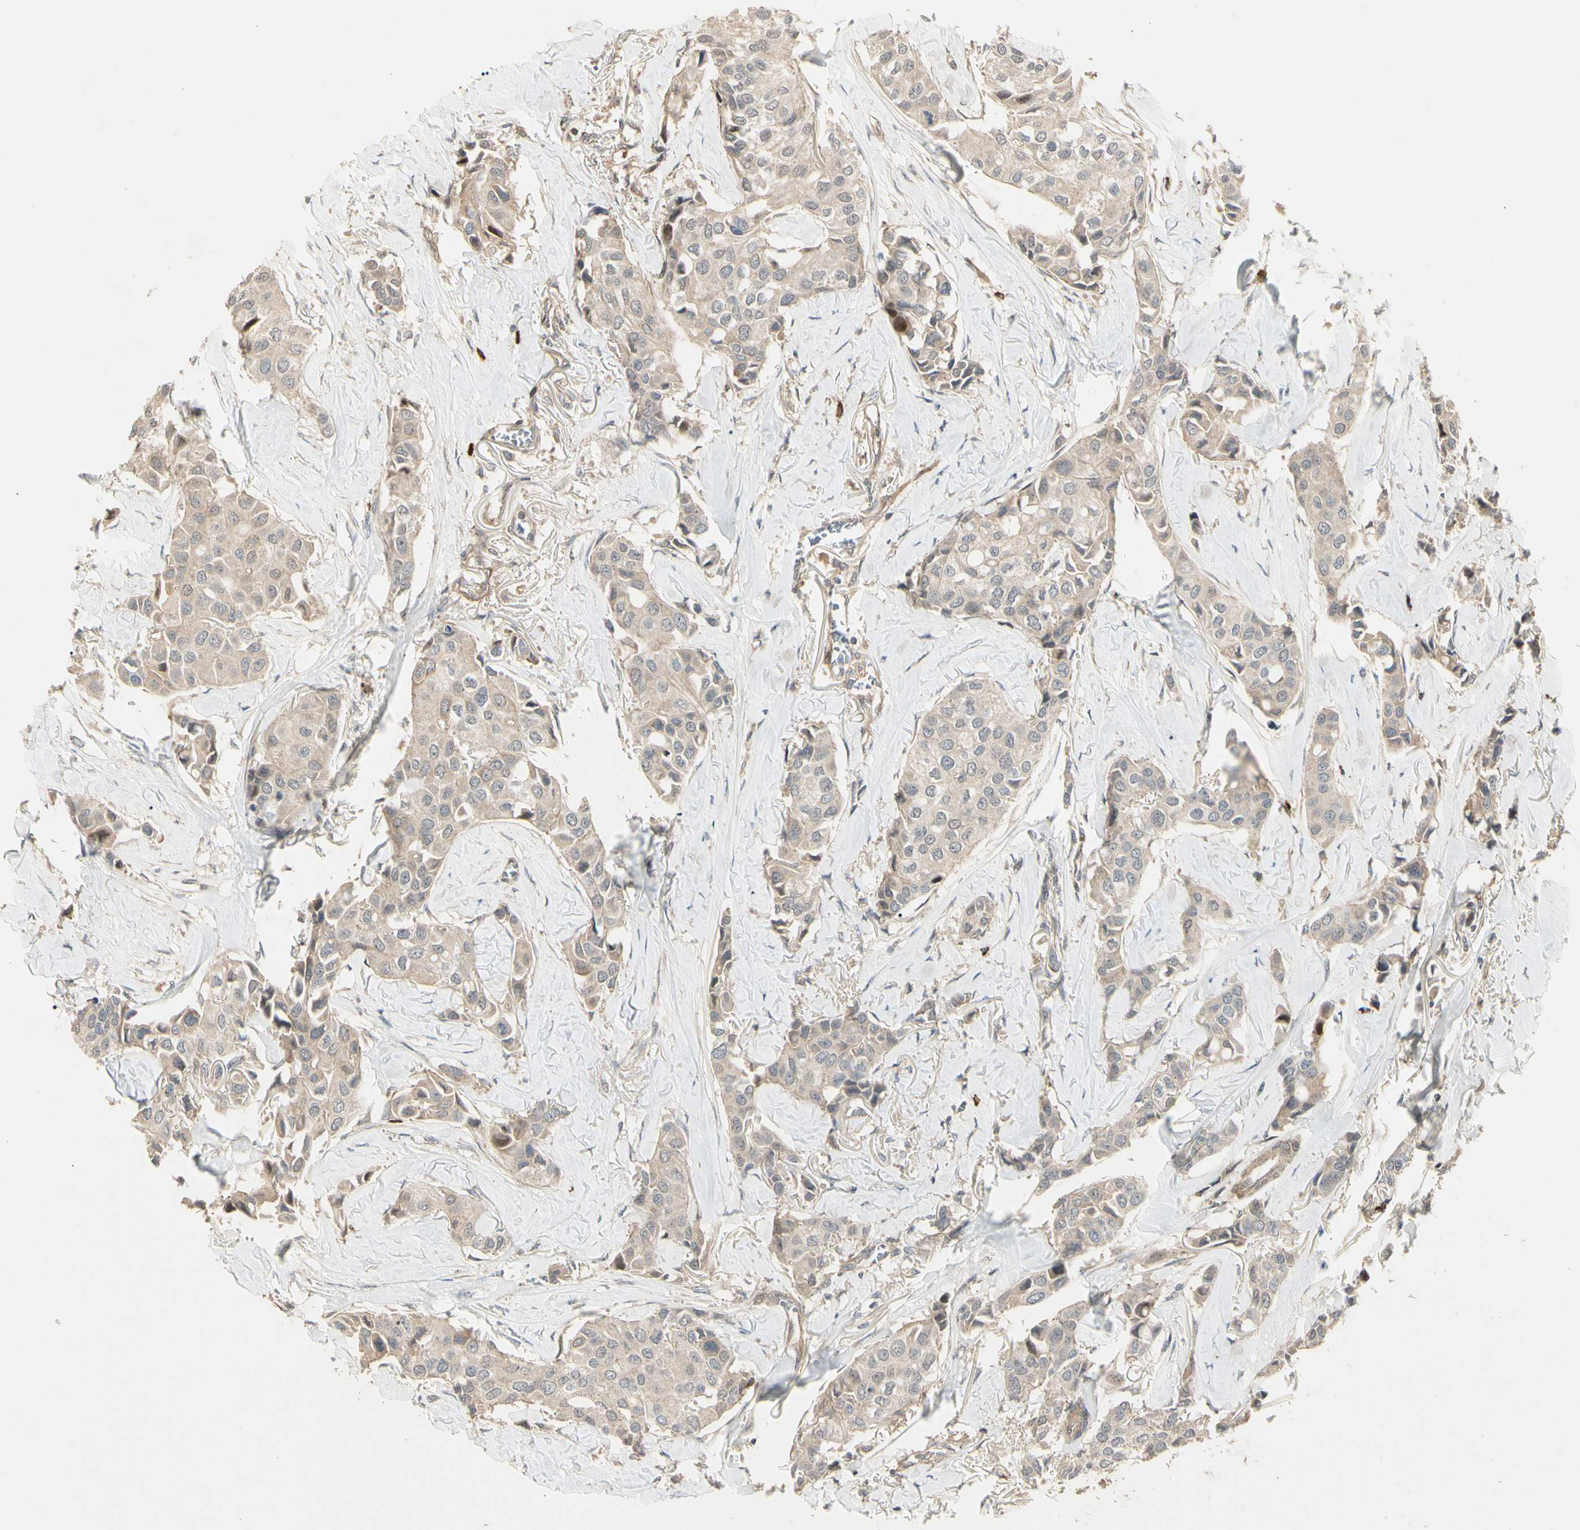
{"staining": {"intensity": "weak", "quantity": ">75%", "location": "cytoplasmic/membranous"}, "tissue": "breast cancer", "cell_type": "Tumor cells", "image_type": "cancer", "snomed": [{"axis": "morphology", "description": "Duct carcinoma"}, {"axis": "topography", "description": "Breast"}], "caption": "Human breast cancer (intraductal carcinoma) stained with a brown dye displays weak cytoplasmic/membranous positive positivity in approximately >75% of tumor cells.", "gene": "ATG4C", "patient": {"sex": "female", "age": 80}}